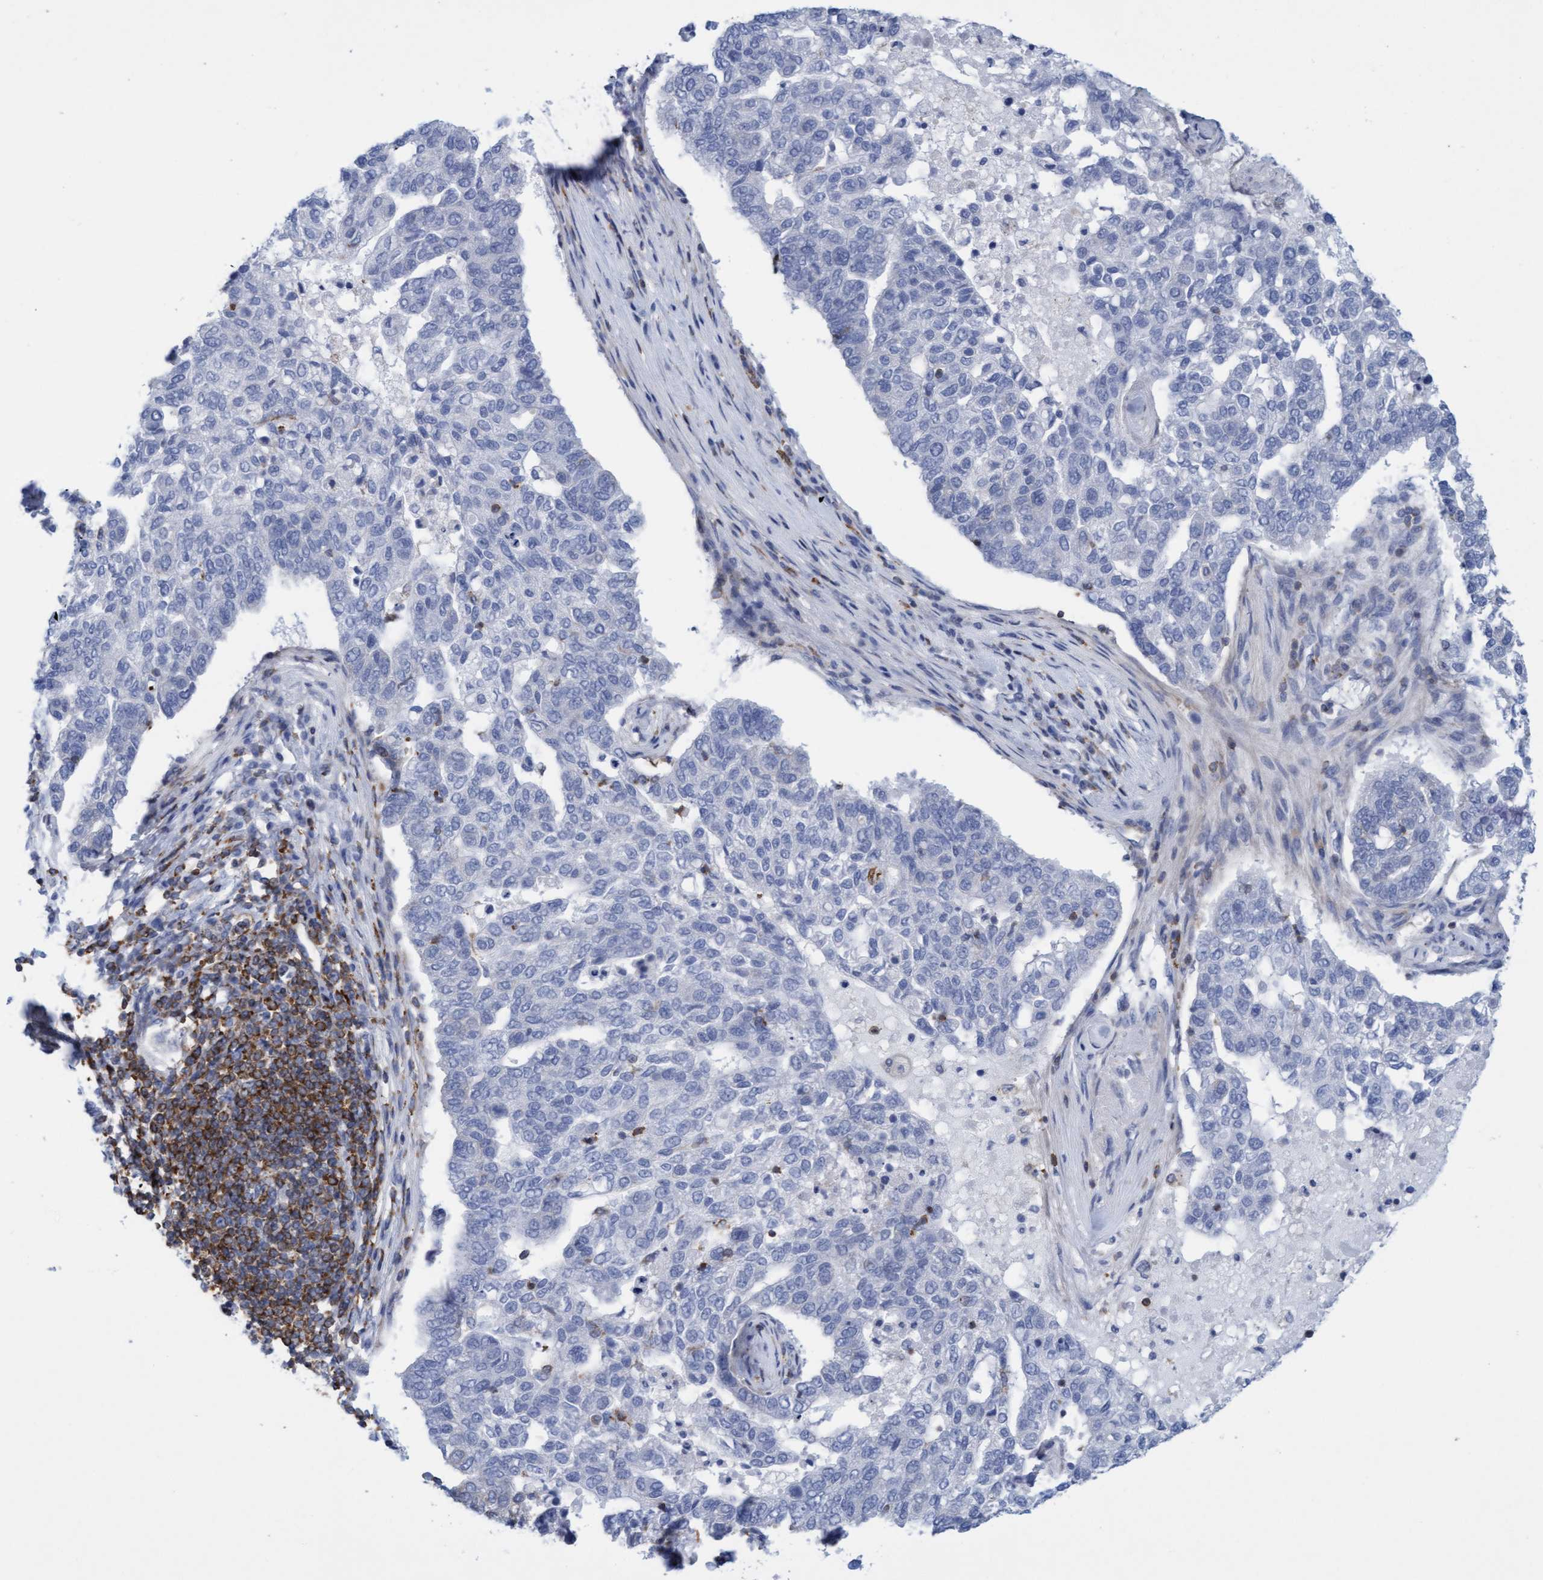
{"staining": {"intensity": "negative", "quantity": "none", "location": "none"}, "tissue": "pancreatic cancer", "cell_type": "Tumor cells", "image_type": "cancer", "snomed": [{"axis": "morphology", "description": "Adenocarcinoma, NOS"}, {"axis": "topography", "description": "Pancreas"}], "caption": "The micrograph exhibits no significant expression in tumor cells of pancreatic cancer.", "gene": "FNBP1", "patient": {"sex": "female", "age": 61}}